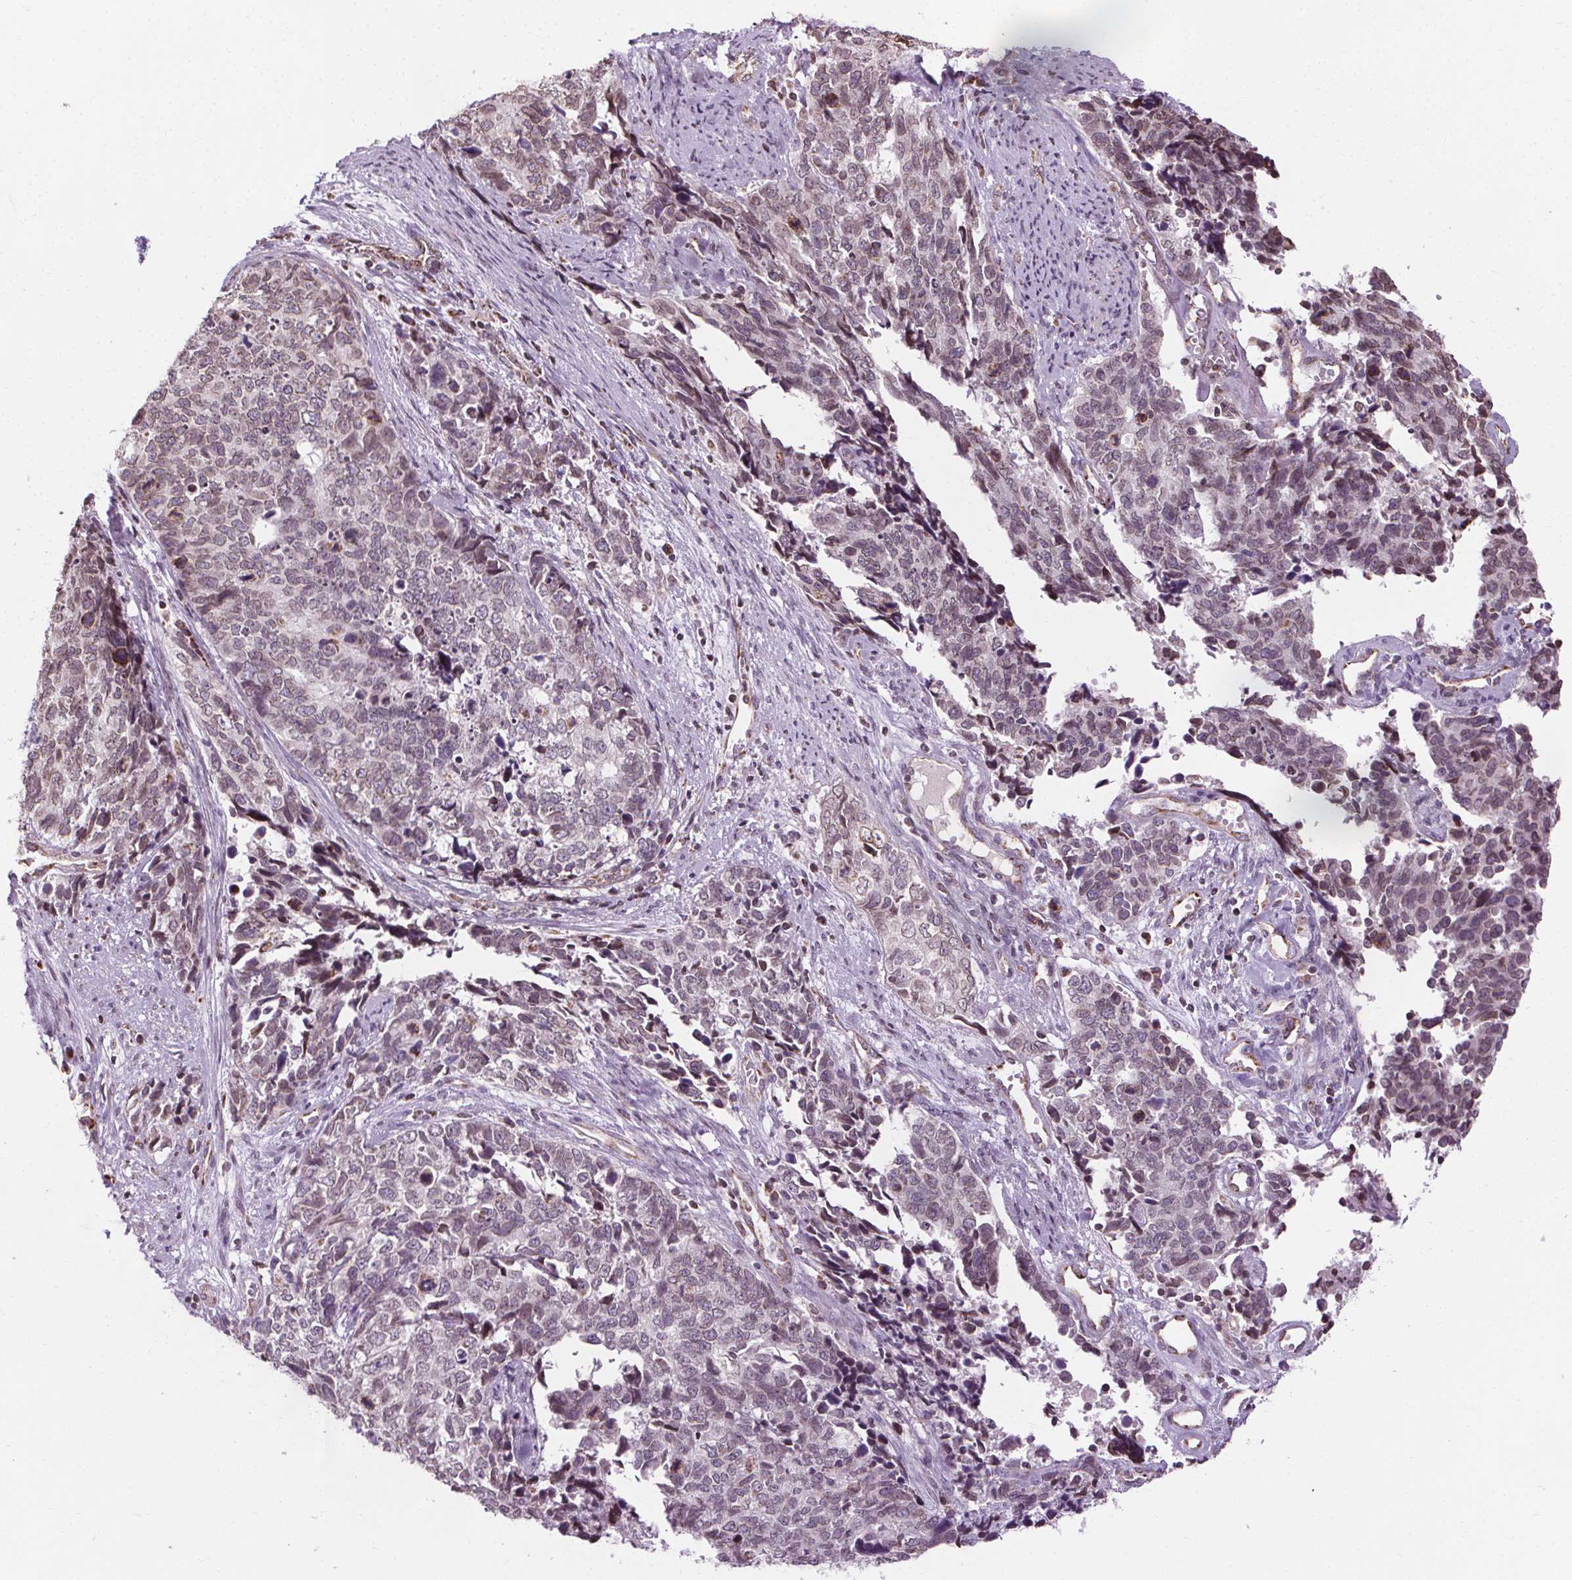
{"staining": {"intensity": "weak", "quantity": "<25%", "location": "nuclear"}, "tissue": "cervical cancer", "cell_type": "Tumor cells", "image_type": "cancer", "snomed": [{"axis": "morphology", "description": "Squamous cell carcinoma, NOS"}, {"axis": "topography", "description": "Cervix"}], "caption": "DAB (3,3'-diaminobenzidine) immunohistochemical staining of cervical cancer (squamous cell carcinoma) displays no significant staining in tumor cells.", "gene": "LFNG", "patient": {"sex": "female", "age": 63}}